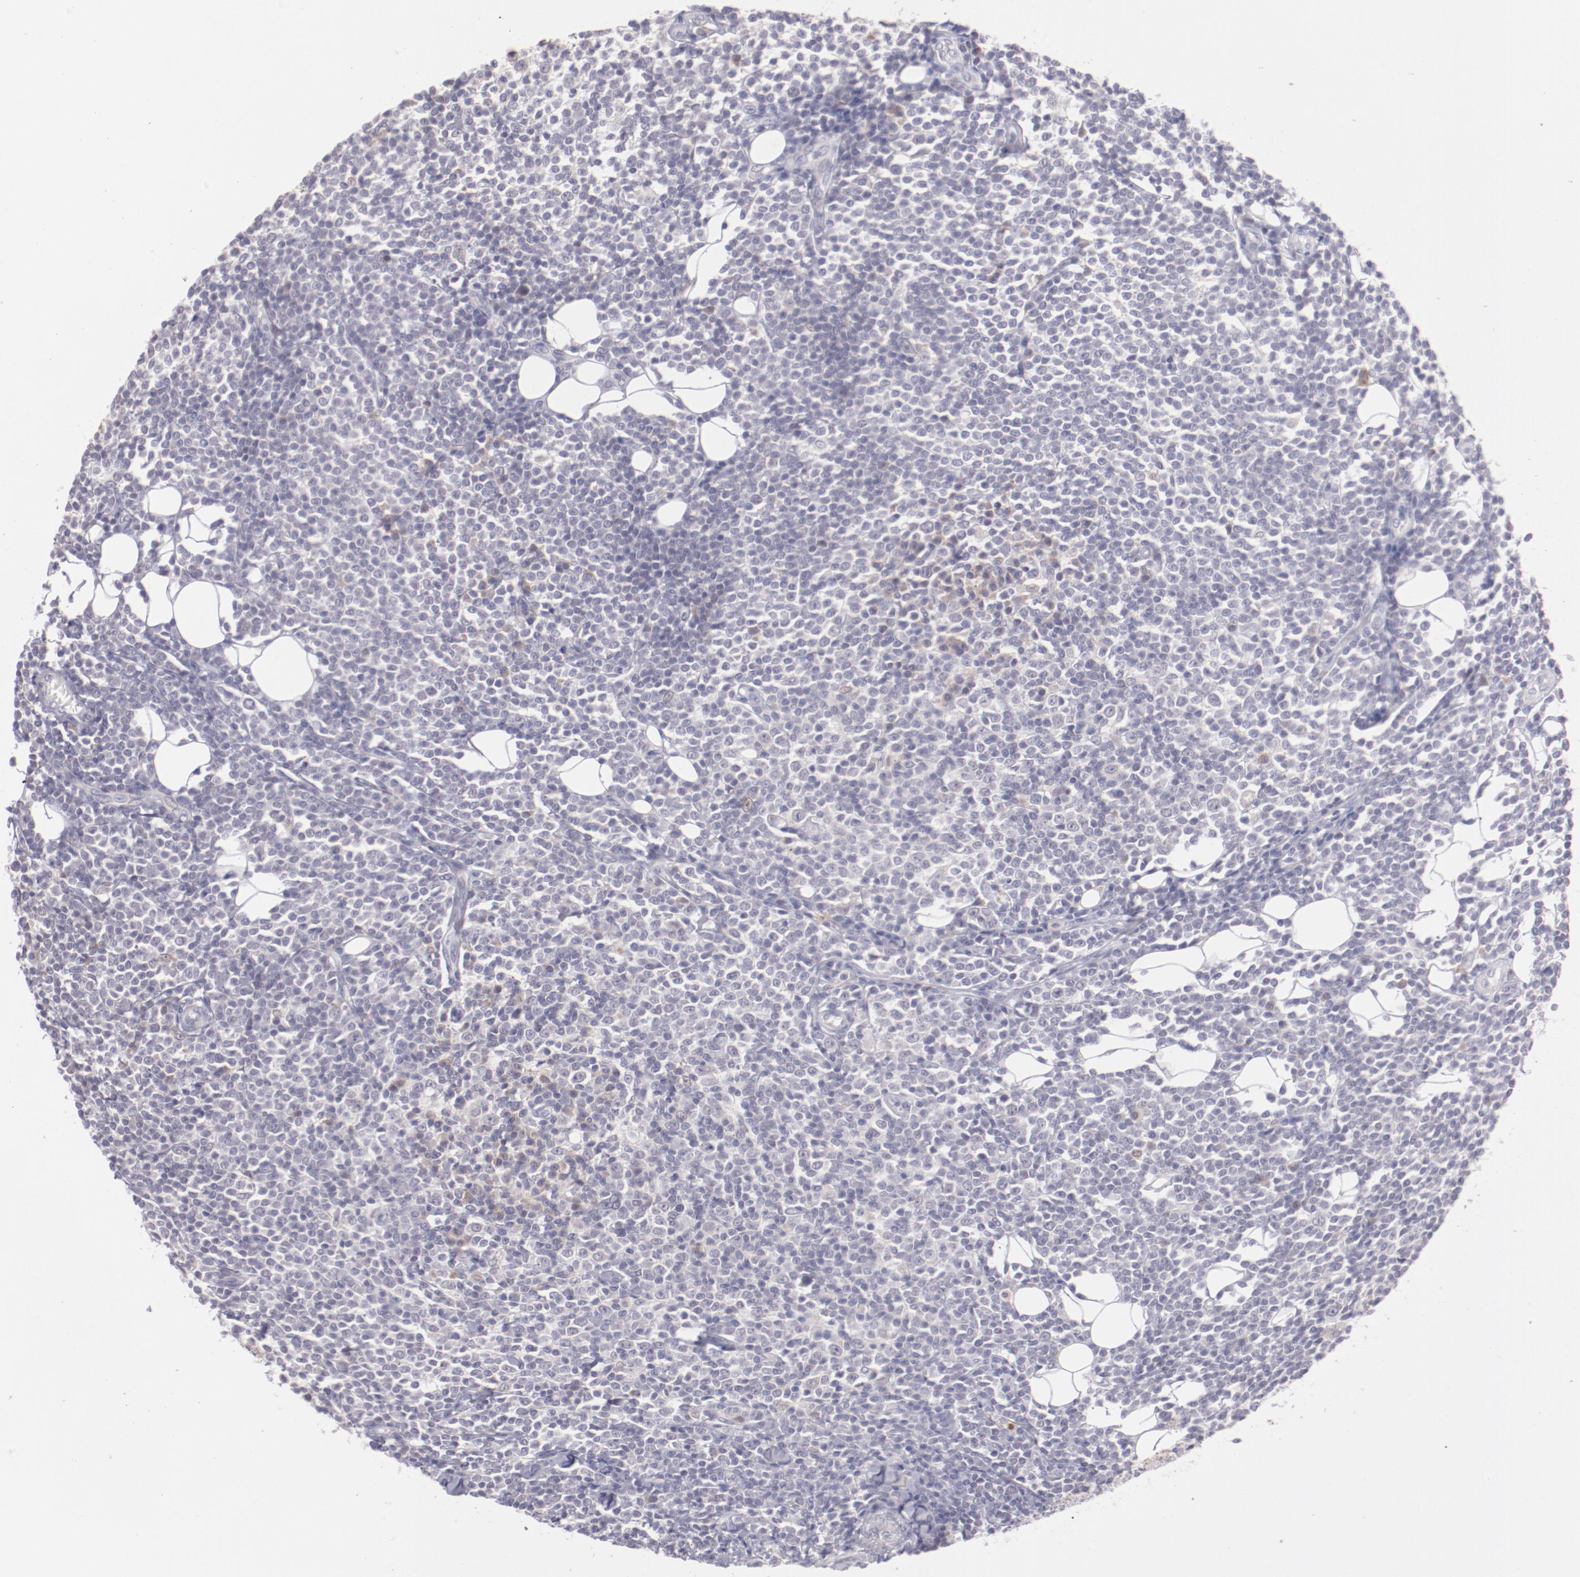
{"staining": {"intensity": "negative", "quantity": "none", "location": "none"}, "tissue": "lymphoma", "cell_type": "Tumor cells", "image_type": "cancer", "snomed": [{"axis": "morphology", "description": "Malignant lymphoma, non-Hodgkin's type, Low grade"}, {"axis": "topography", "description": "Soft tissue"}], "caption": "High magnification brightfield microscopy of malignant lymphoma, non-Hodgkin's type (low-grade) stained with DAB (3,3'-diaminobenzidine) (brown) and counterstained with hematoxylin (blue): tumor cells show no significant positivity. Brightfield microscopy of IHC stained with DAB (brown) and hematoxylin (blue), captured at high magnification.", "gene": "TRAF3", "patient": {"sex": "male", "age": 92}}